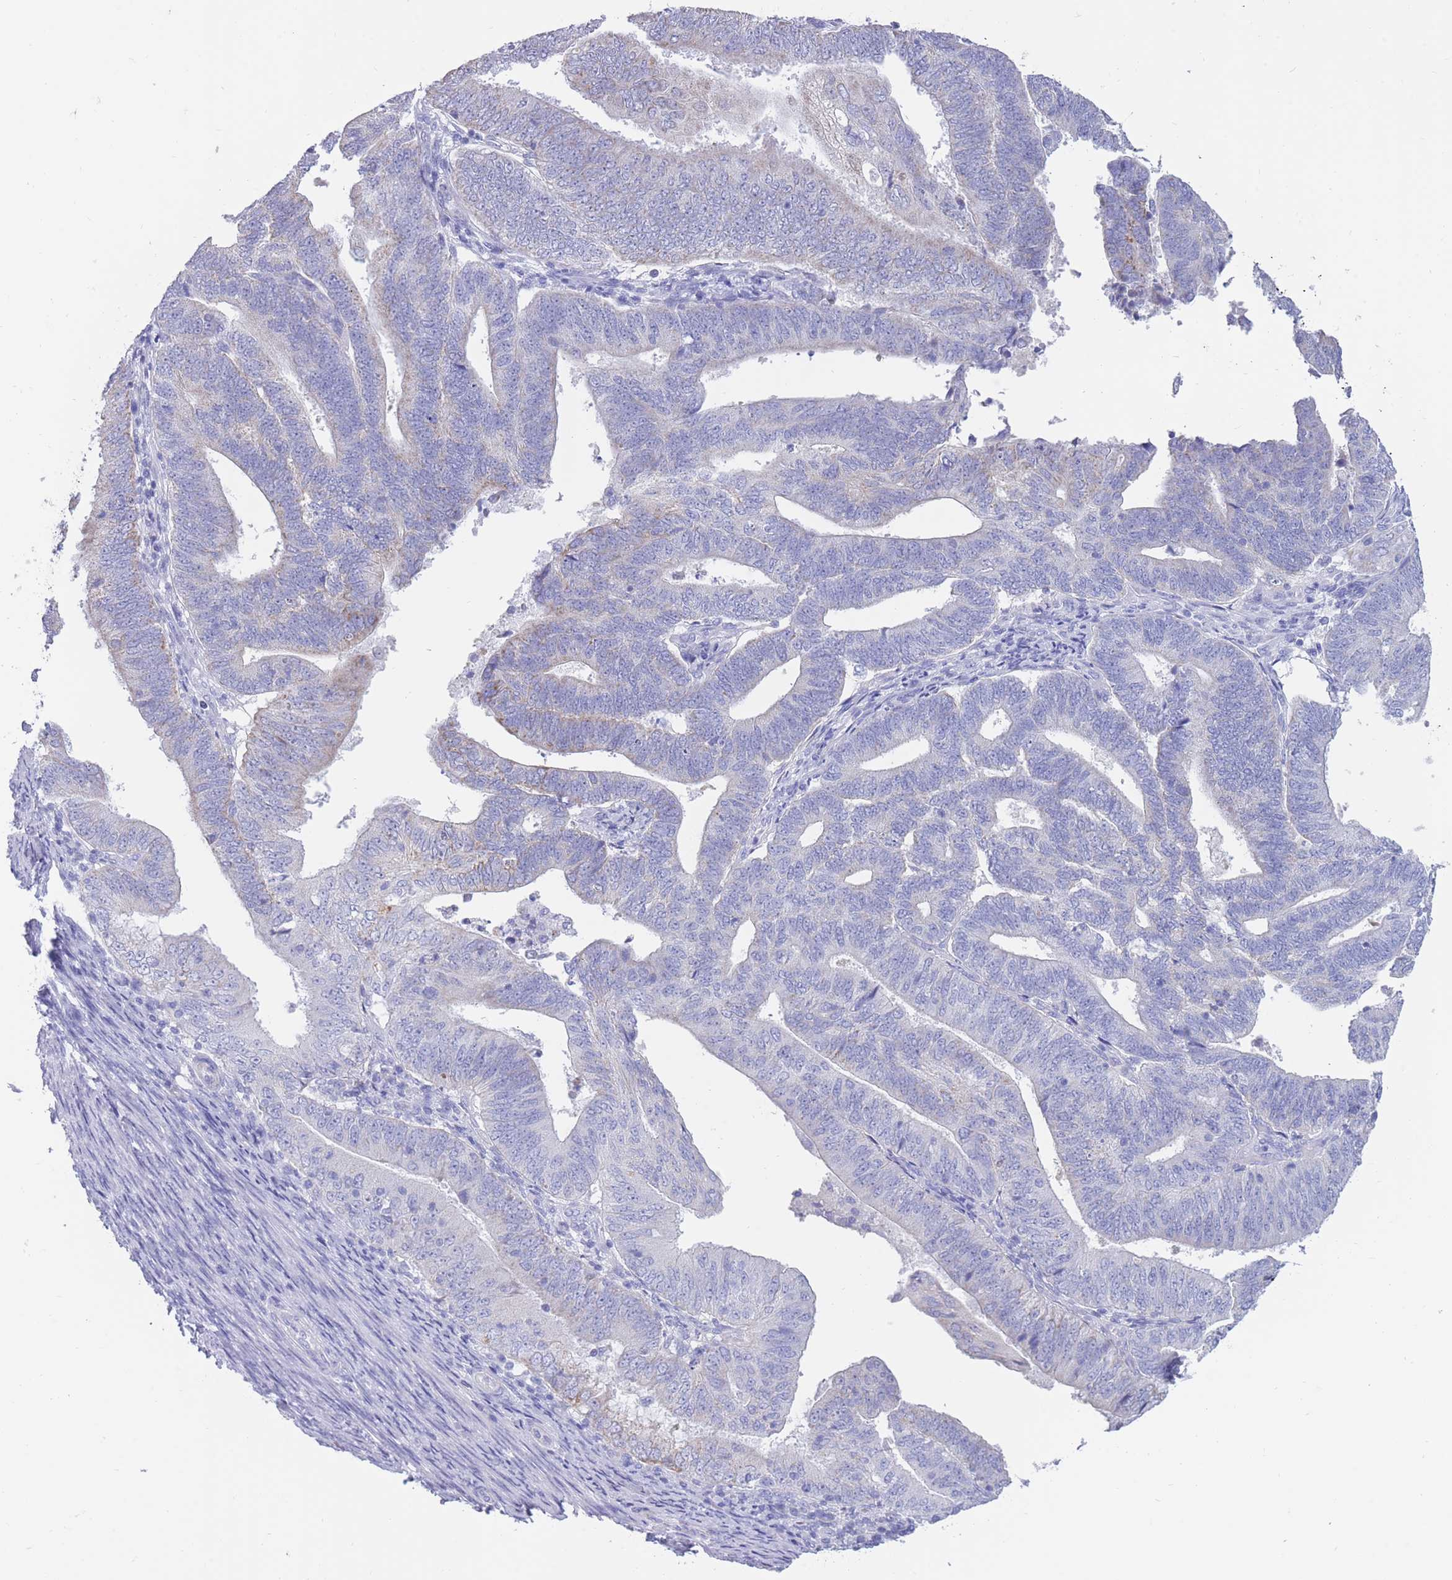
{"staining": {"intensity": "moderate", "quantity": "<25%", "location": "cytoplasmic/membranous"}, "tissue": "endometrial cancer", "cell_type": "Tumor cells", "image_type": "cancer", "snomed": [{"axis": "morphology", "description": "Adenocarcinoma, NOS"}, {"axis": "topography", "description": "Endometrium"}], "caption": "Endometrial adenocarcinoma tissue exhibits moderate cytoplasmic/membranous staining in approximately <25% of tumor cells, visualized by immunohistochemistry.", "gene": "INTS2", "patient": {"sex": "female", "age": 70}}